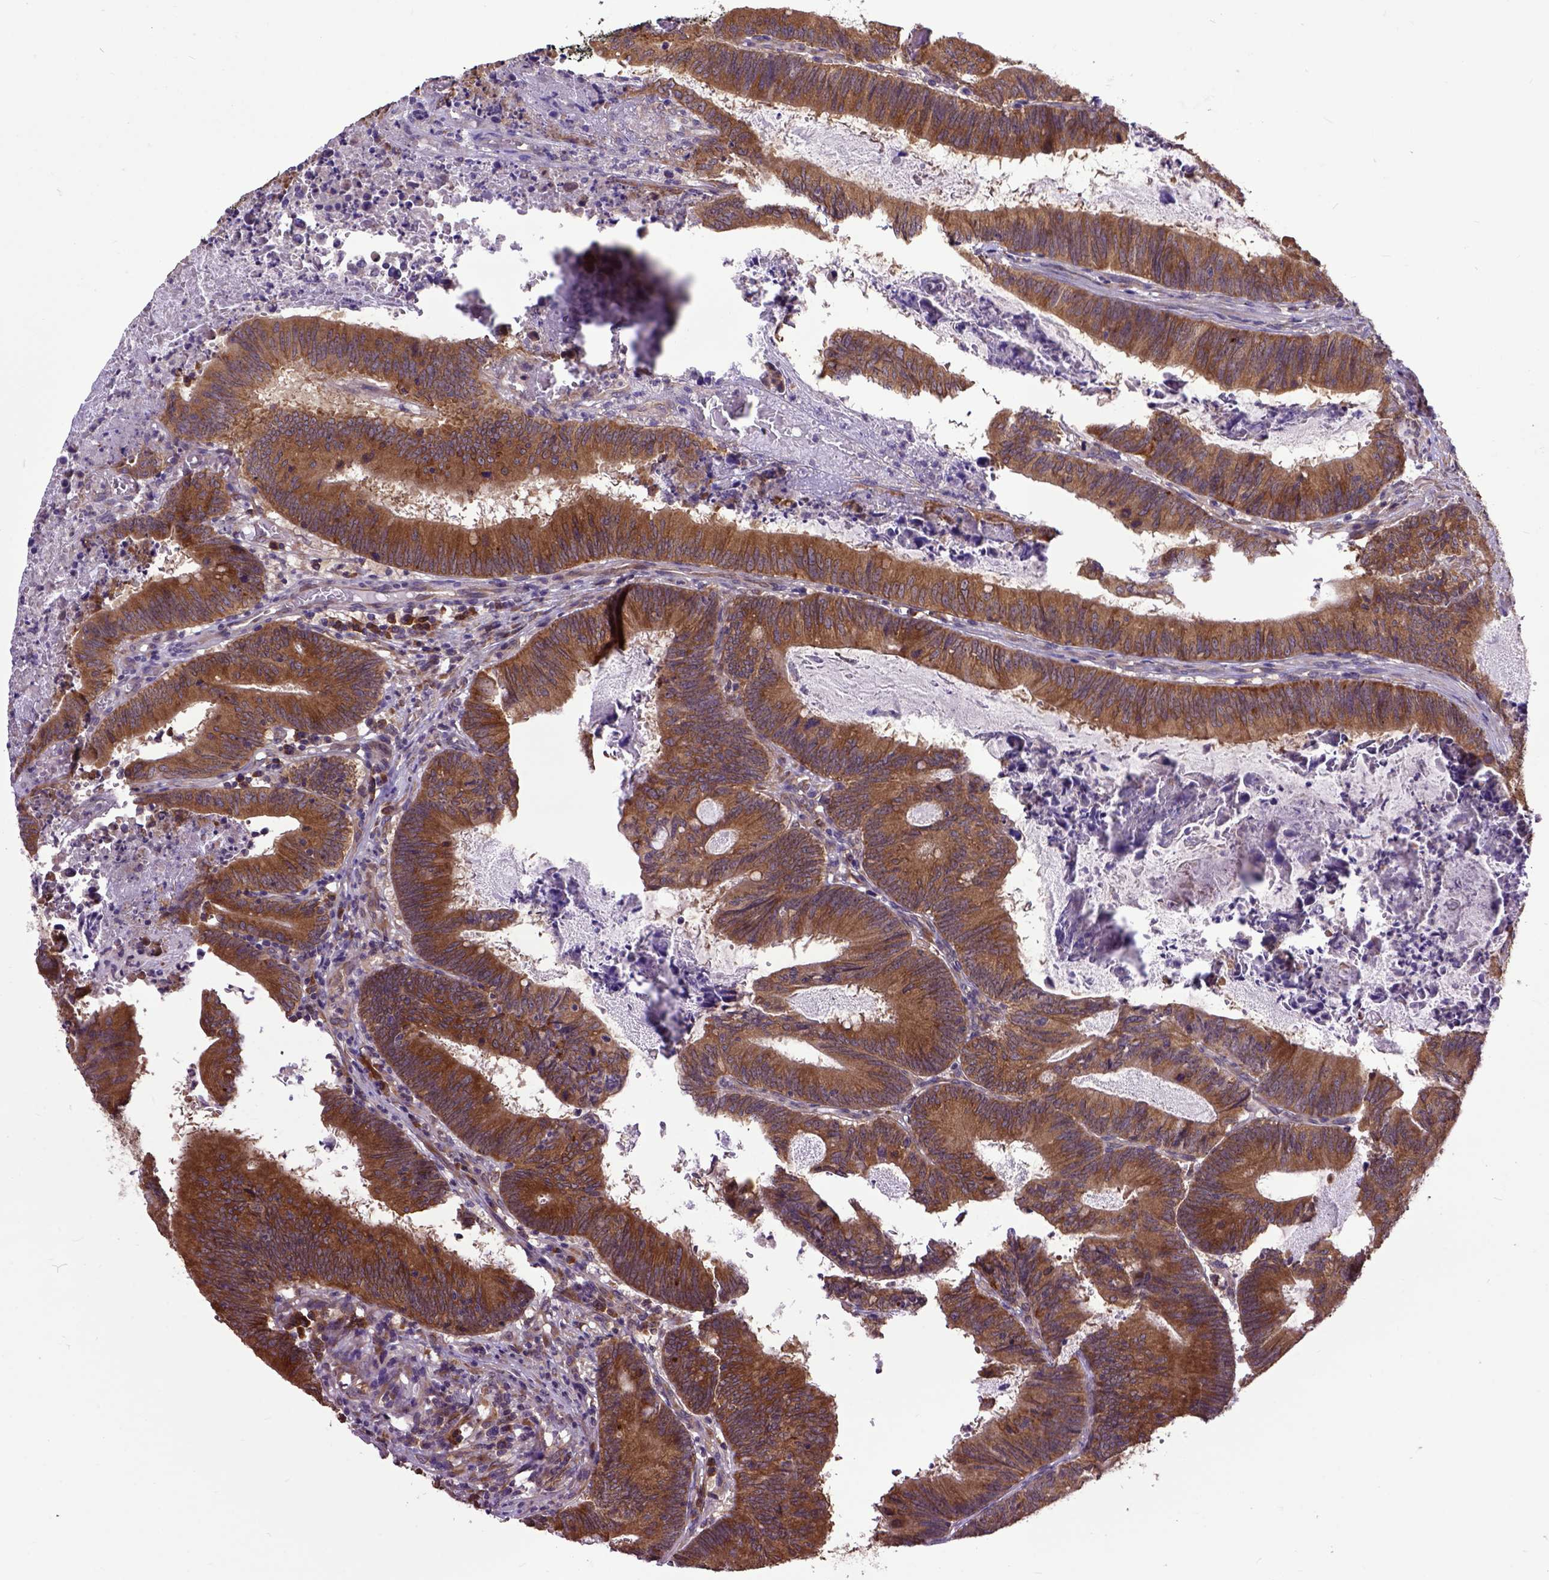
{"staining": {"intensity": "moderate", "quantity": ">75%", "location": "cytoplasmic/membranous"}, "tissue": "colorectal cancer", "cell_type": "Tumor cells", "image_type": "cancer", "snomed": [{"axis": "morphology", "description": "Adenocarcinoma, NOS"}, {"axis": "topography", "description": "Colon"}], "caption": "High-magnification brightfield microscopy of adenocarcinoma (colorectal) stained with DAB (3,3'-diaminobenzidine) (brown) and counterstained with hematoxylin (blue). tumor cells exhibit moderate cytoplasmic/membranous expression is appreciated in approximately>75% of cells.", "gene": "ARL1", "patient": {"sex": "female", "age": 70}}